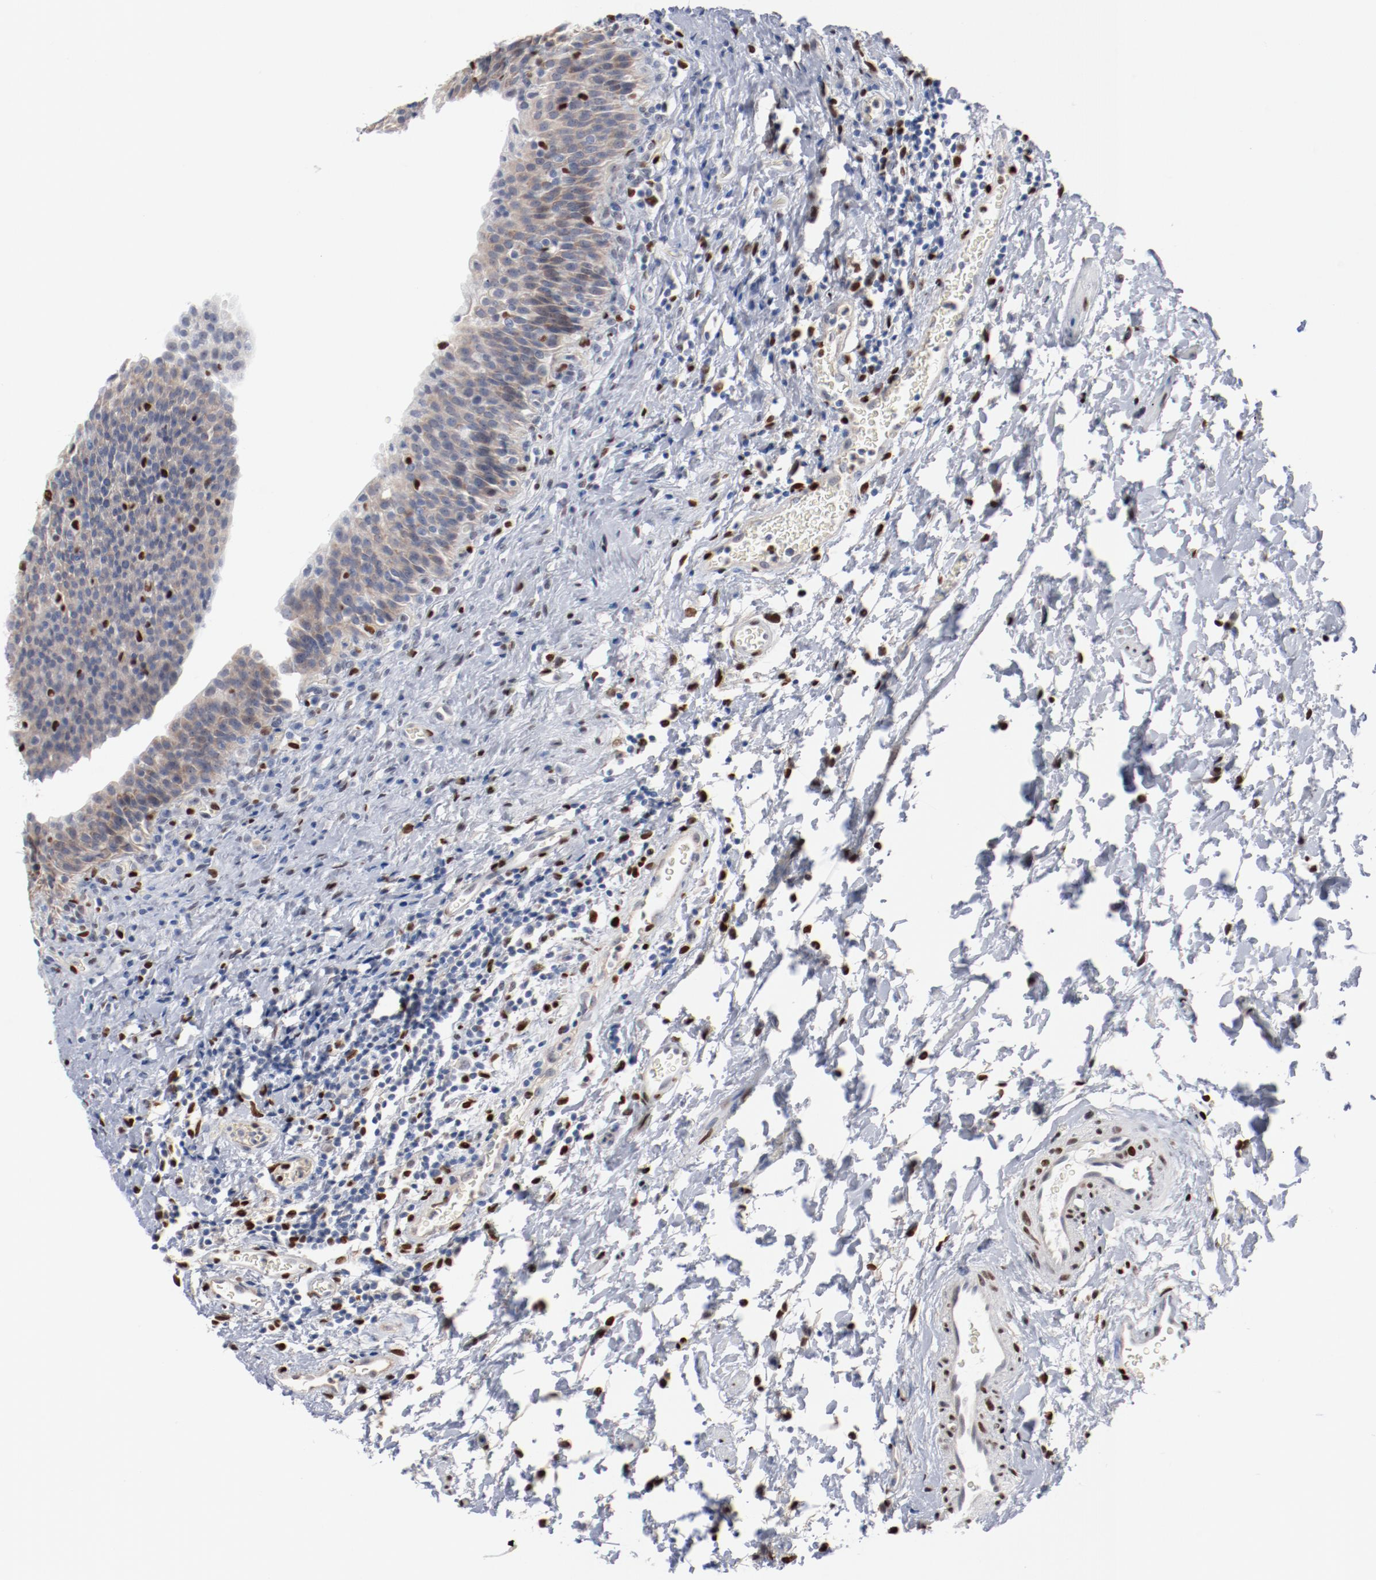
{"staining": {"intensity": "negative", "quantity": "none", "location": "none"}, "tissue": "urinary bladder", "cell_type": "Urothelial cells", "image_type": "normal", "snomed": [{"axis": "morphology", "description": "Normal tissue, NOS"}, {"axis": "topography", "description": "Urinary bladder"}], "caption": "This is a image of immunohistochemistry (IHC) staining of unremarkable urinary bladder, which shows no expression in urothelial cells. (DAB immunohistochemistry (IHC) visualized using brightfield microscopy, high magnification).", "gene": "ZEB2", "patient": {"sex": "male", "age": 51}}